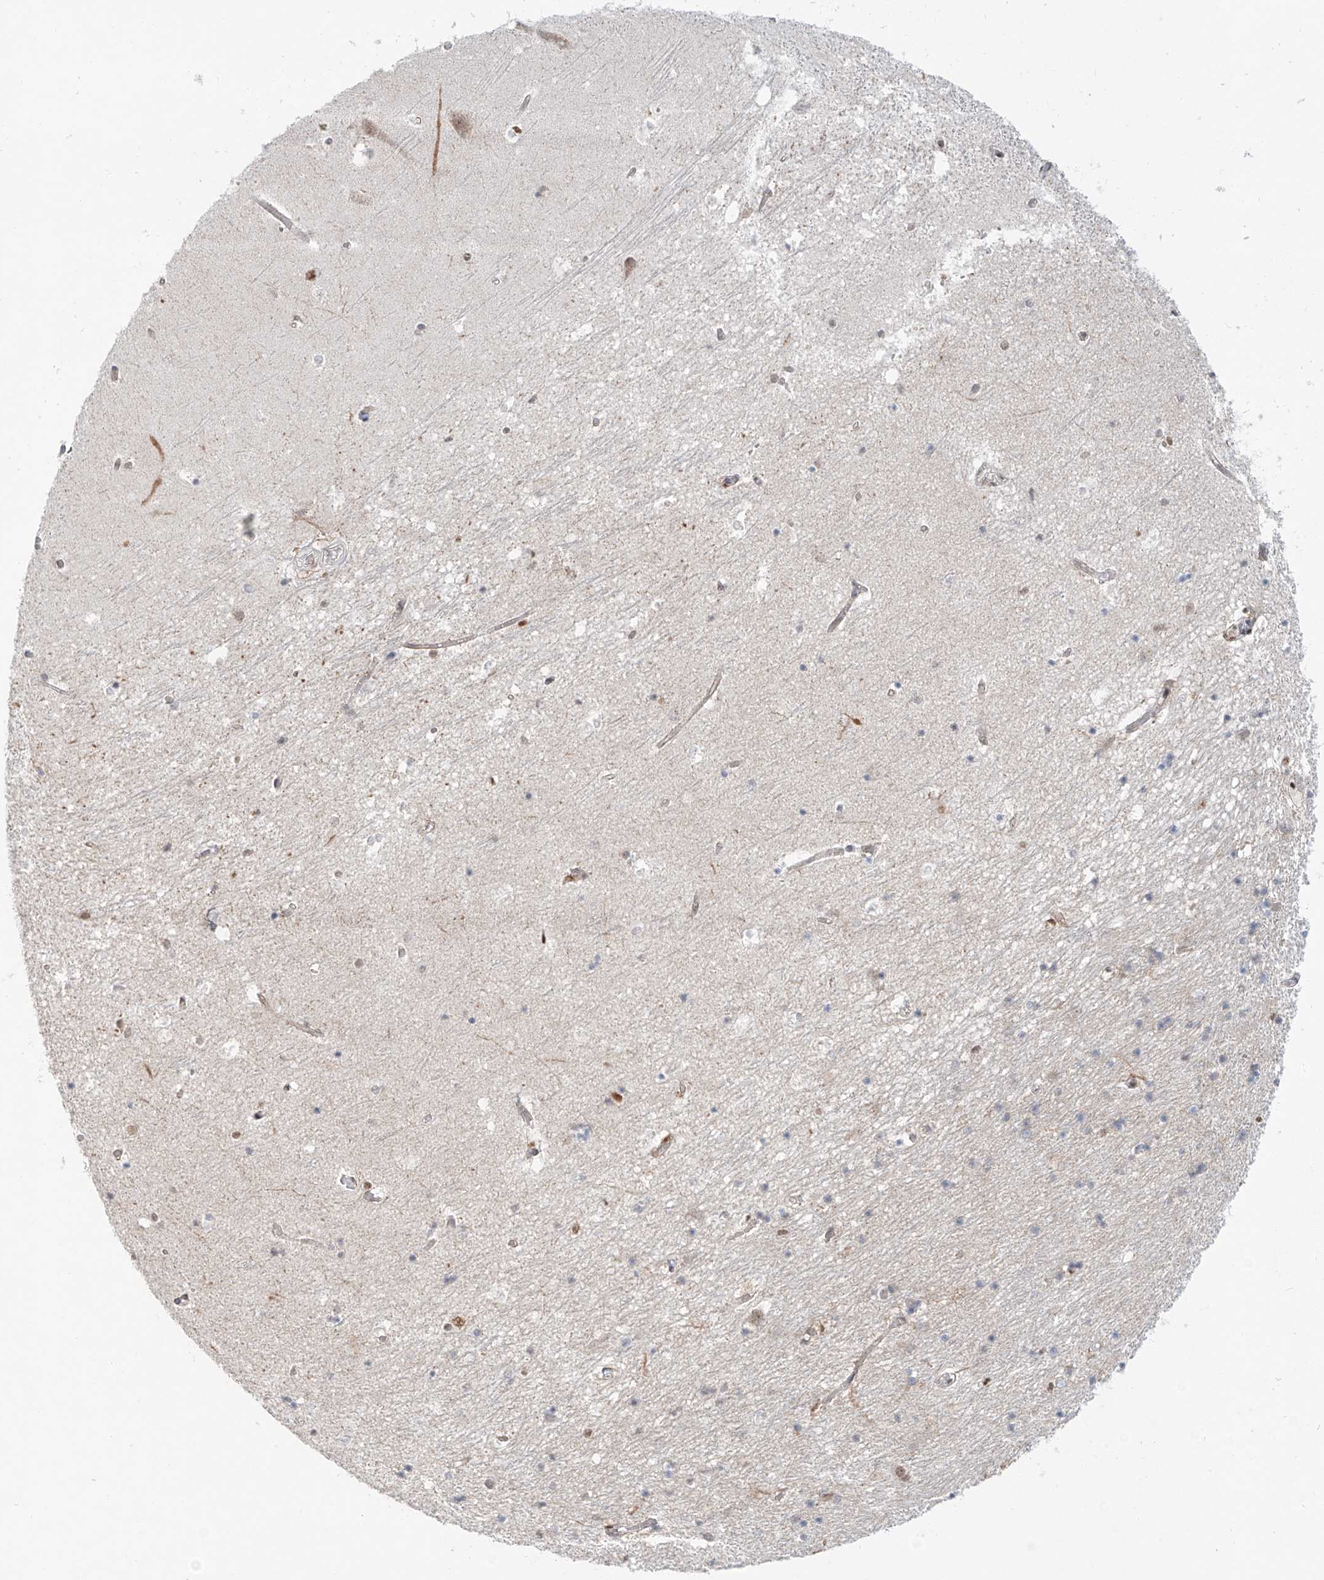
{"staining": {"intensity": "weak", "quantity": "<25%", "location": "nuclear"}, "tissue": "hippocampus", "cell_type": "Glial cells", "image_type": "normal", "snomed": [{"axis": "morphology", "description": "Normal tissue, NOS"}, {"axis": "topography", "description": "Hippocampus"}], "caption": "This photomicrograph is of unremarkable hippocampus stained with IHC to label a protein in brown with the nuclei are counter-stained blue. There is no staining in glial cells.", "gene": "DZIP1L", "patient": {"sex": "male", "age": 45}}